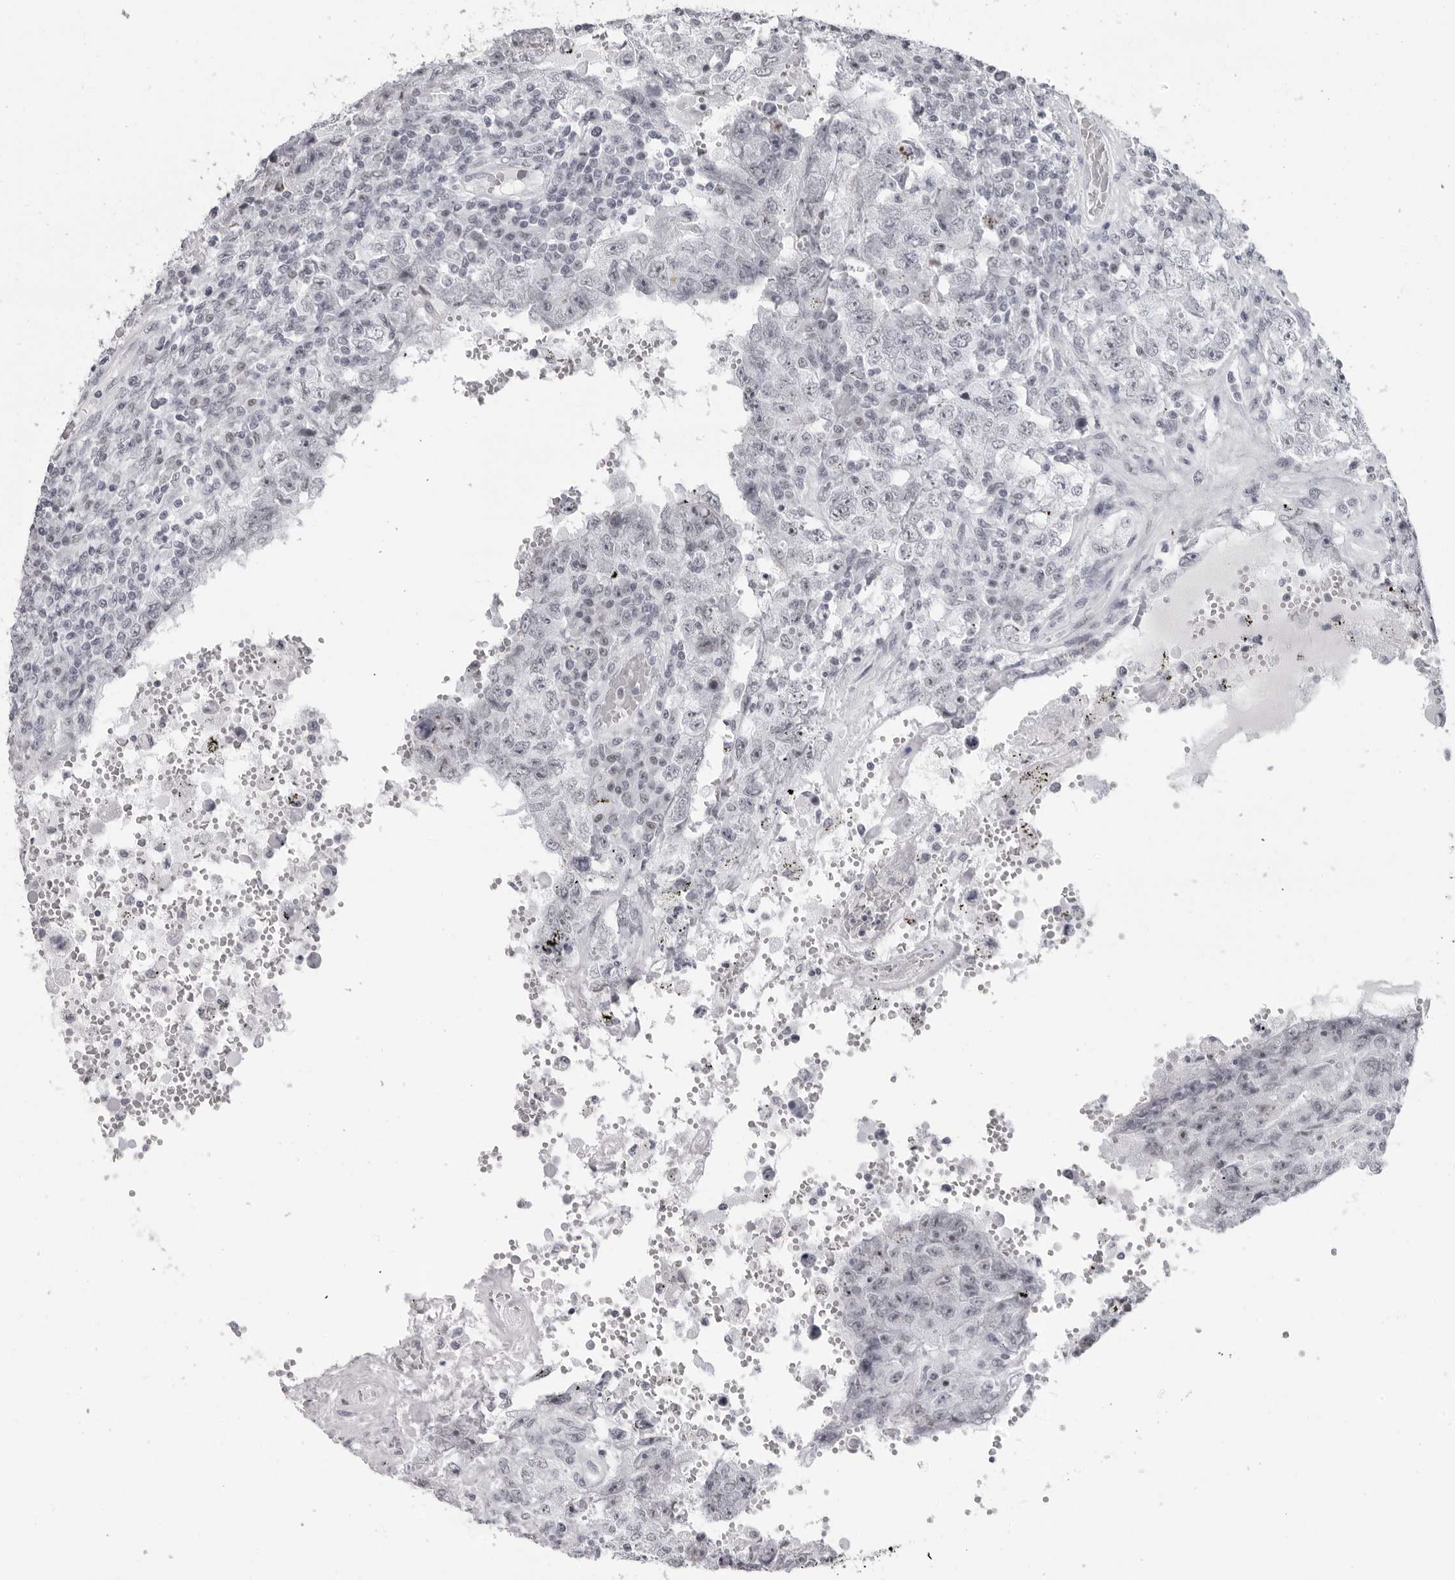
{"staining": {"intensity": "negative", "quantity": "none", "location": "none"}, "tissue": "testis cancer", "cell_type": "Tumor cells", "image_type": "cancer", "snomed": [{"axis": "morphology", "description": "Carcinoma, Embryonal, NOS"}, {"axis": "topography", "description": "Testis"}], "caption": "The IHC micrograph has no significant staining in tumor cells of embryonal carcinoma (testis) tissue. Brightfield microscopy of immunohistochemistry stained with DAB (3,3'-diaminobenzidine) (brown) and hematoxylin (blue), captured at high magnification.", "gene": "ESPN", "patient": {"sex": "male", "age": 26}}